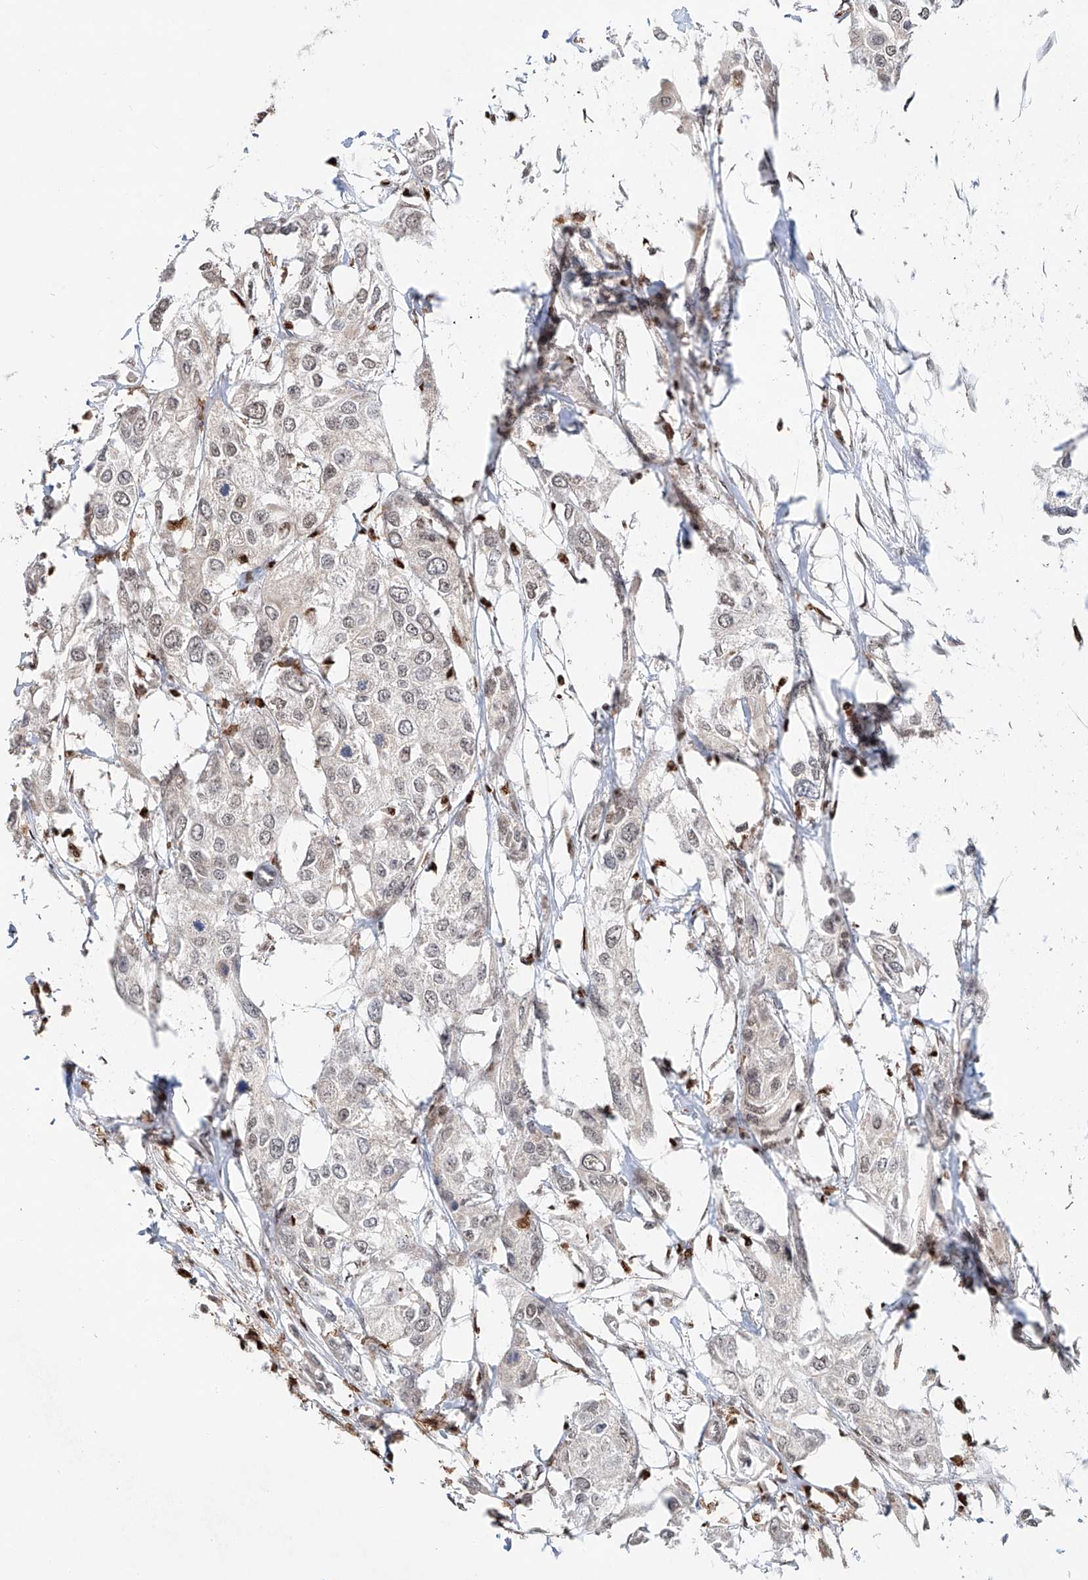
{"staining": {"intensity": "negative", "quantity": "none", "location": "none"}, "tissue": "urothelial cancer", "cell_type": "Tumor cells", "image_type": "cancer", "snomed": [{"axis": "morphology", "description": "Urothelial carcinoma, High grade"}, {"axis": "topography", "description": "Urinary bladder"}], "caption": "Immunohistochemistry (IHC) micrograph of human urothelial carcinoma (high-grade) stained for a protein (brown), which shows no staining in tumor cells. (Stains: DAB (3,3'-diaminobenzidine) IHC with hematoxylin counter stain, Microscopy: brightfield microscopy at high magnification).", "gene": "DZIP1L", "patient": {"sex": "male", "age": 64}}